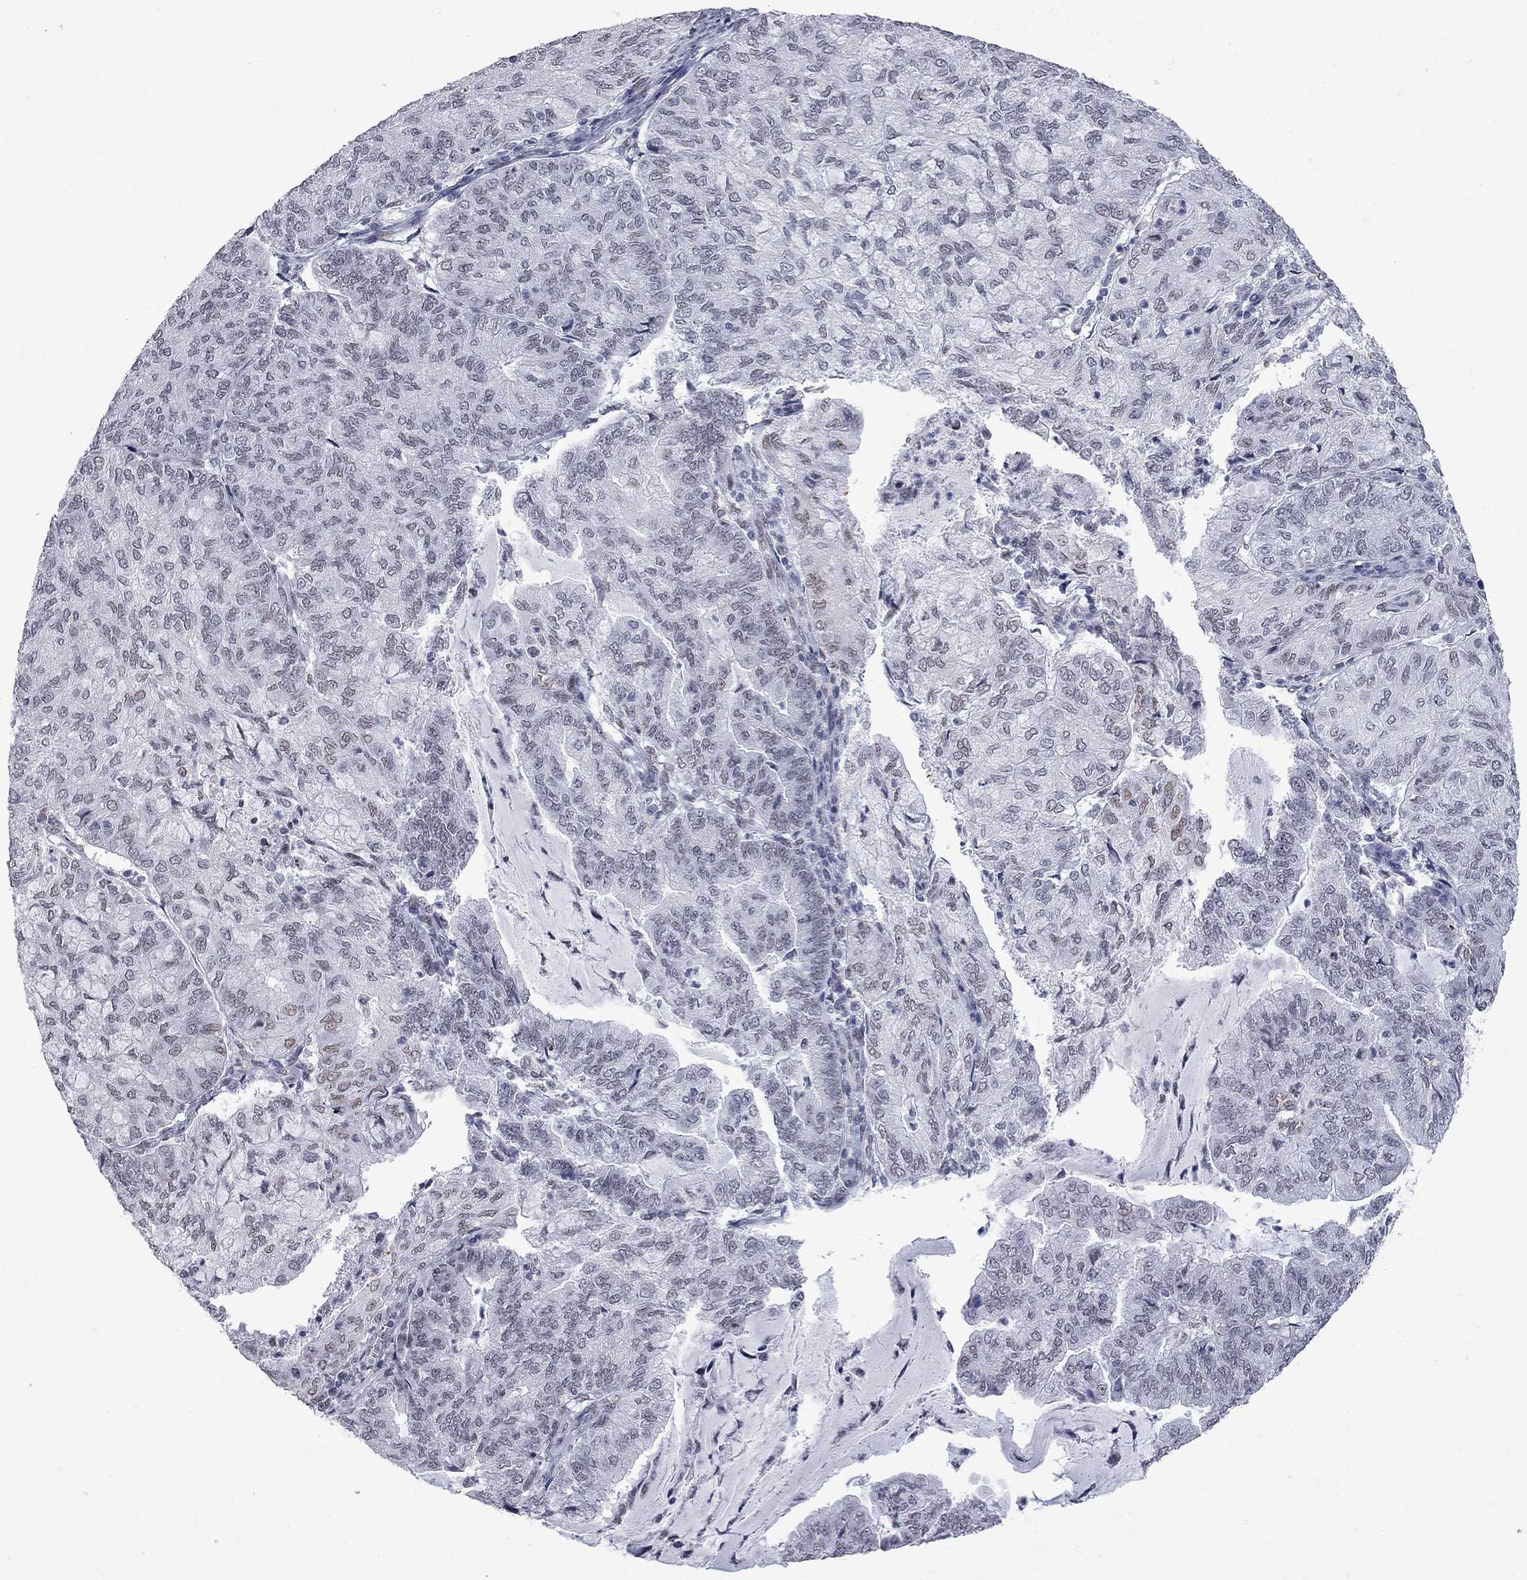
{"staining": {"intensity": "weak", "quantity": "<25%", "location": "nuclear"}, "tissue": "endometrial cancer", "cell_type": "Tumor cells", "image_type": "cancer", "snomed": [{"axis": "morphology", "description": "Adenocarcinoma, NOS"}, {"axis": "topography", "description": "Endometrium"}], "caption": "This histopathology image is of endometrial cancer stained with immunohistochemistry to label a protein in brown with the nuclei are counter-stained blue. There is no staining in tumor cells. (Brightfield microscopy of DAB (3,3'-diaminobenzidine) immunohistochemistry at high magnification).", "gene": "ZBTB47", "patient": {"sex": "female", "age": 82}}